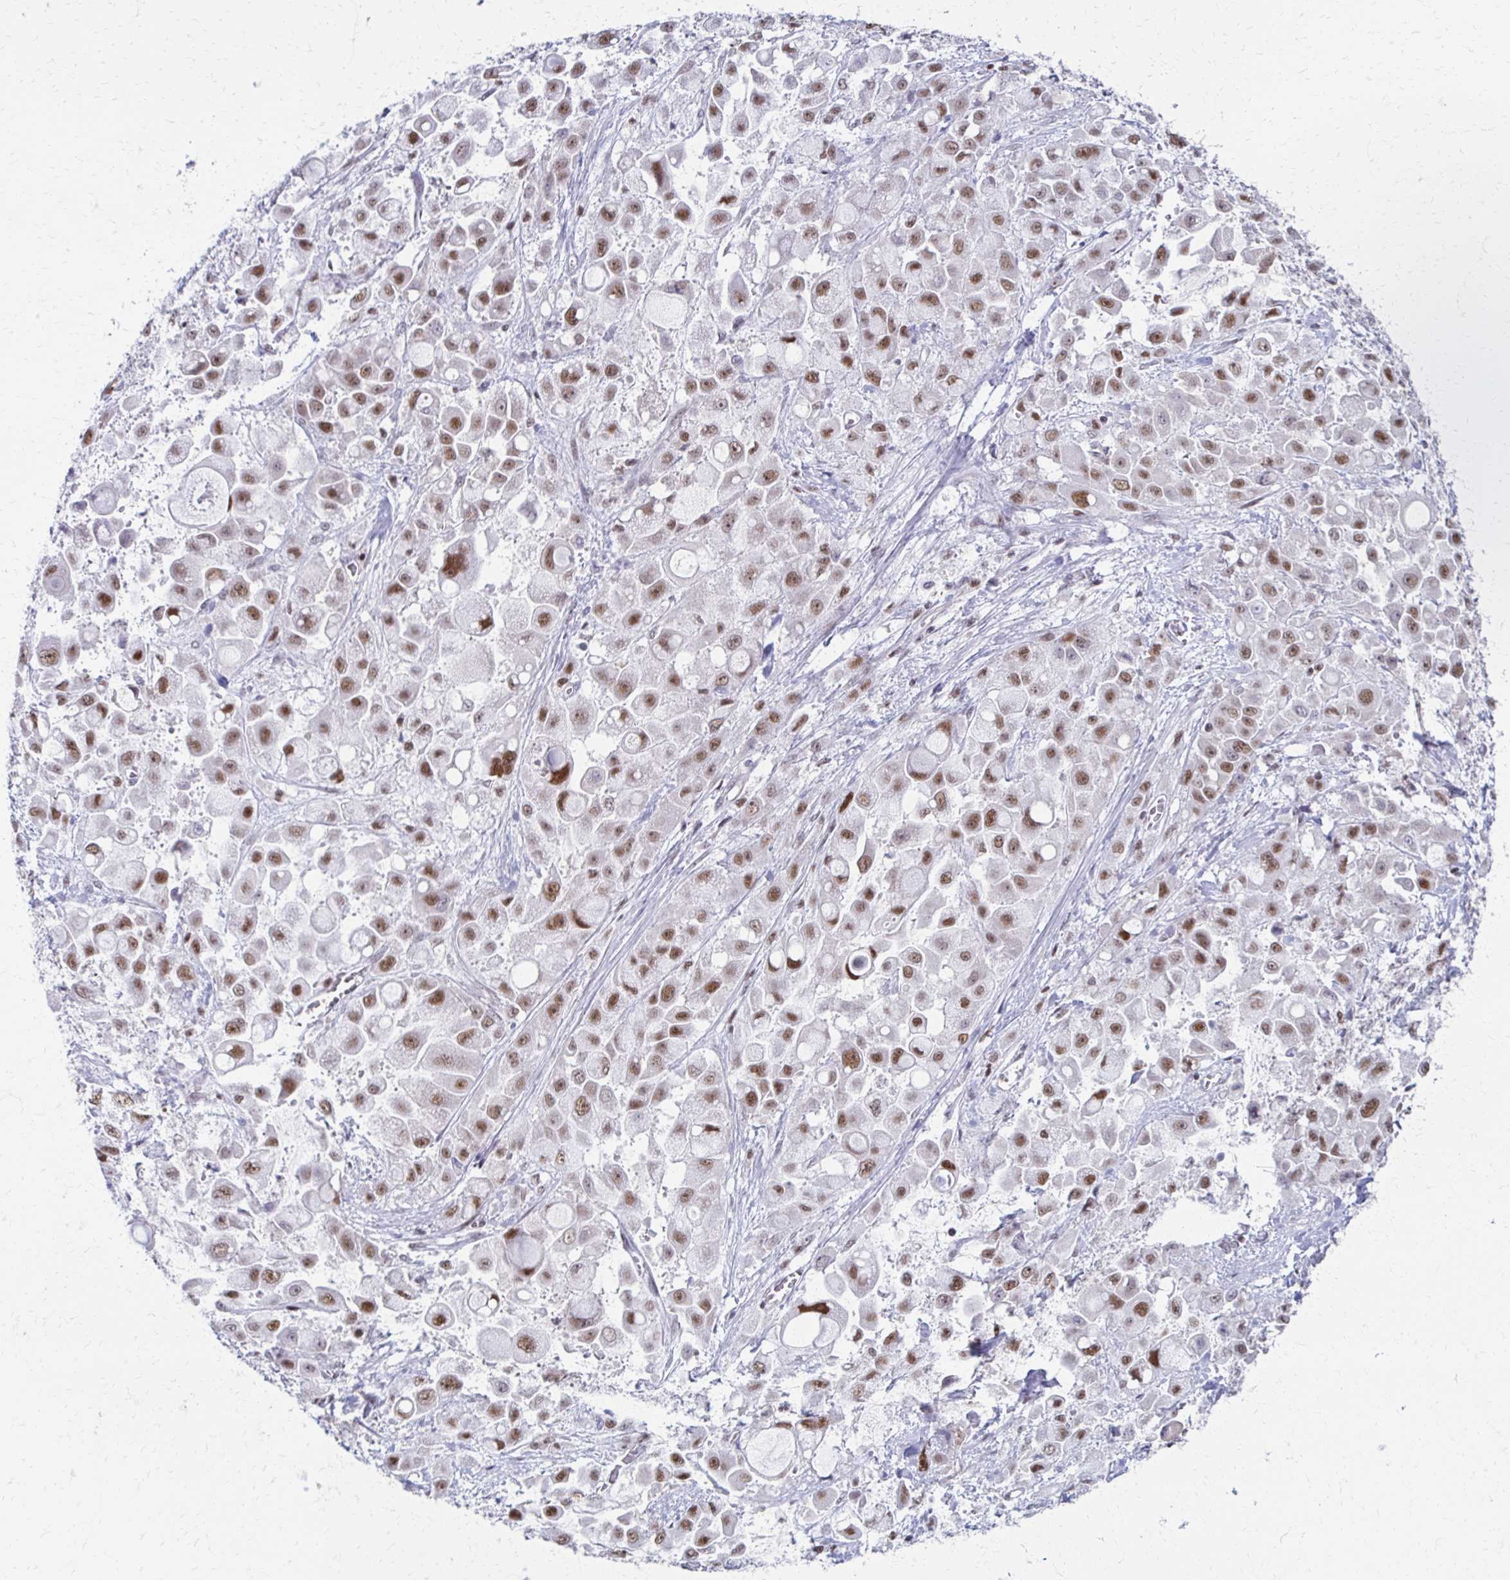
{"staining": {"intensity": "moderate", "quantity": ">75%", "location": "nuclear"}, "tissue": "stomach cancer", "cell_type": "Tumor cells", "image_type": "cancer", "snomed": [{"axis": "morphology", "description": "Adenocarcinoma, NOS"}, {"axis": "topography", "description": "Stomach"}], "caption": "DAB (3,3'-diaminobenzidine) immunohistochemical staining of stomach adenocarcinoma reveals moderate nuclear protein positivity in approximately >75% of tumor cells.", "gene": "IRF7", "patient": {"sex": "female", "age": 76}}